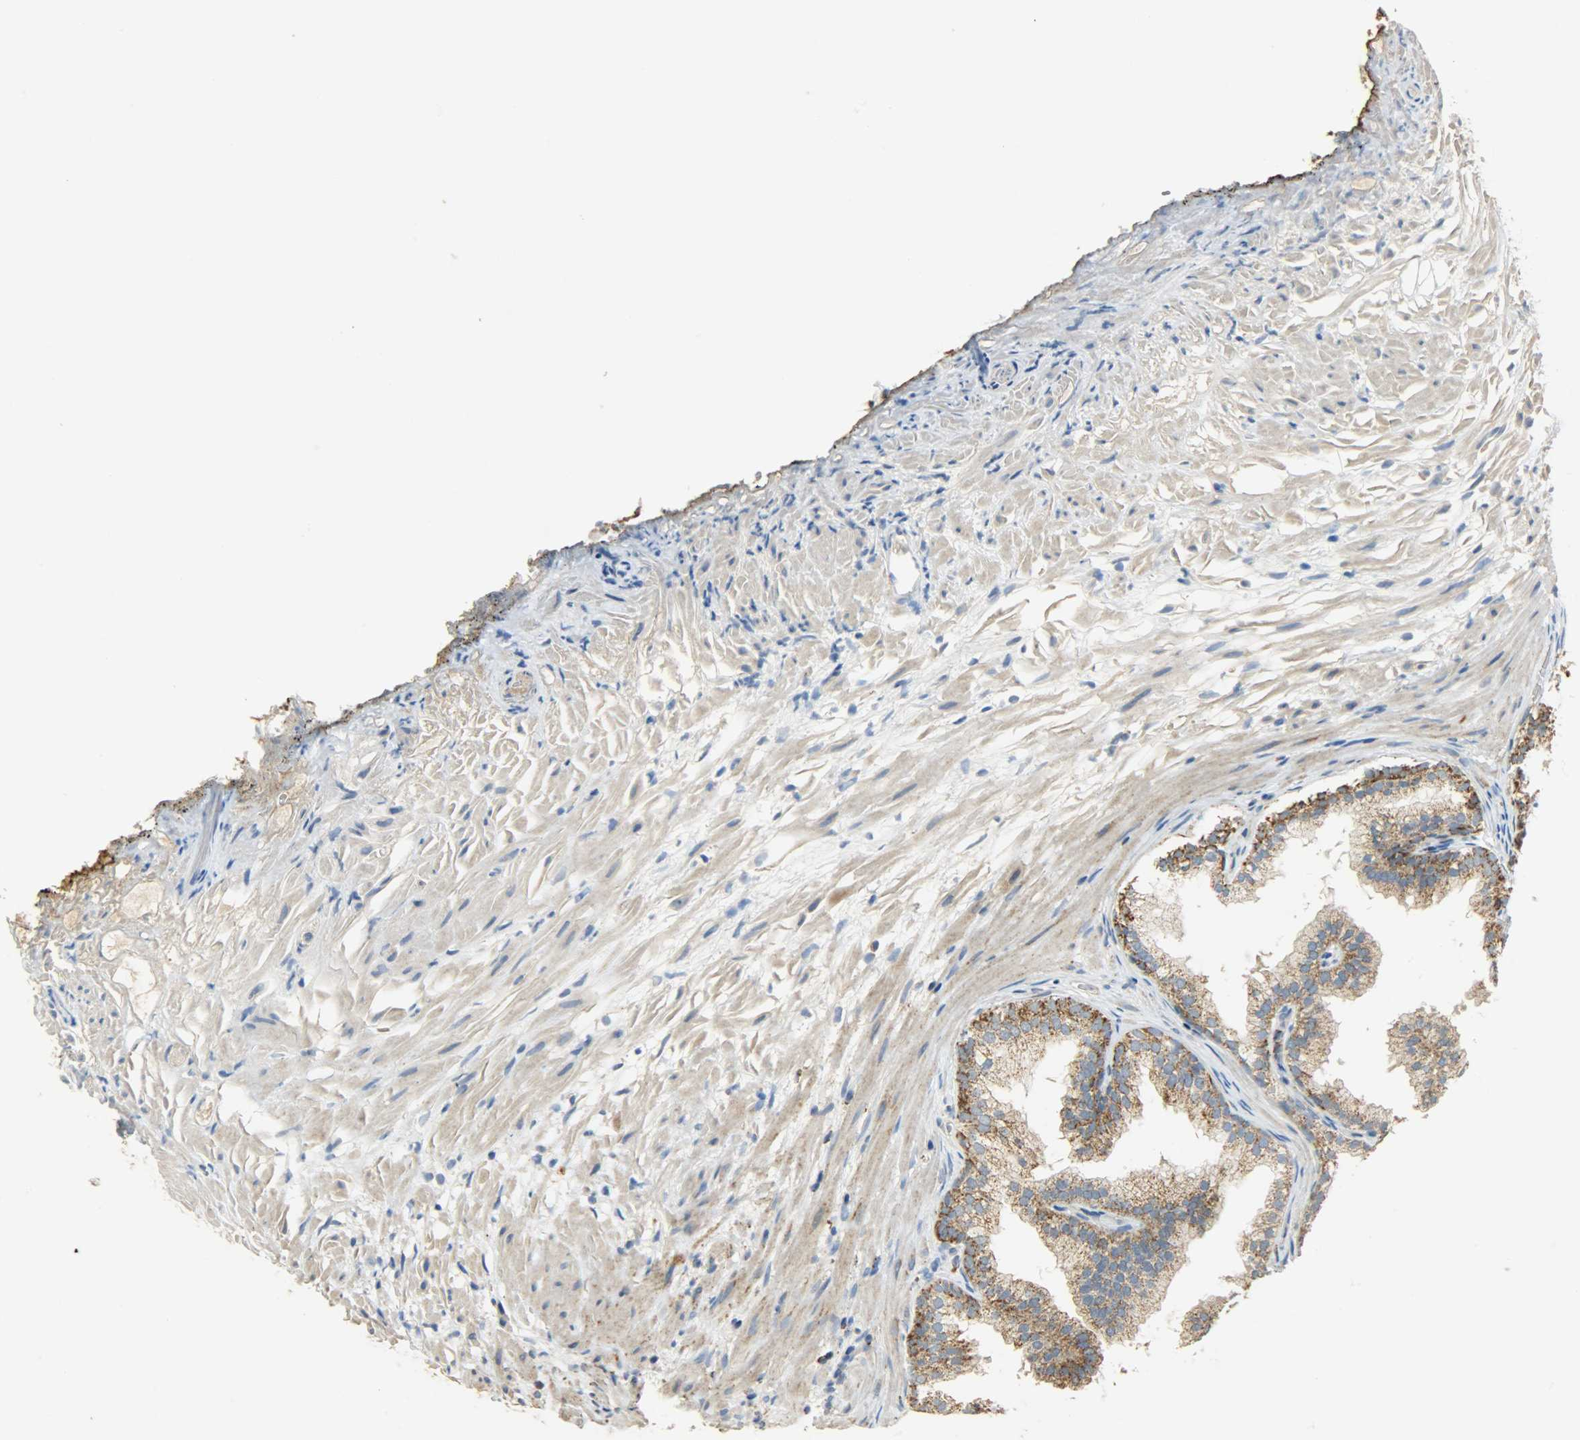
{"staining": {"intensity": "moderate", "quantity": ">75%", "location": "cytoplasmic/membranous"}, "tissue": "prostate", "cell_type": "Glandular cells", "image_type": "normal", "snomed": [{"axis": "morphology", "description": "Normal tissue, NOS"}, {"axis": "topography", "description": "Prostate"}], "caption": "The micrograph shows staining of benign prostate, revealing moderate cytoplasmic/membranous protein positivity (brown color) within glandular cells.", "gene": "HDHD5", "patient": {"sex": "male", "age": 76}}